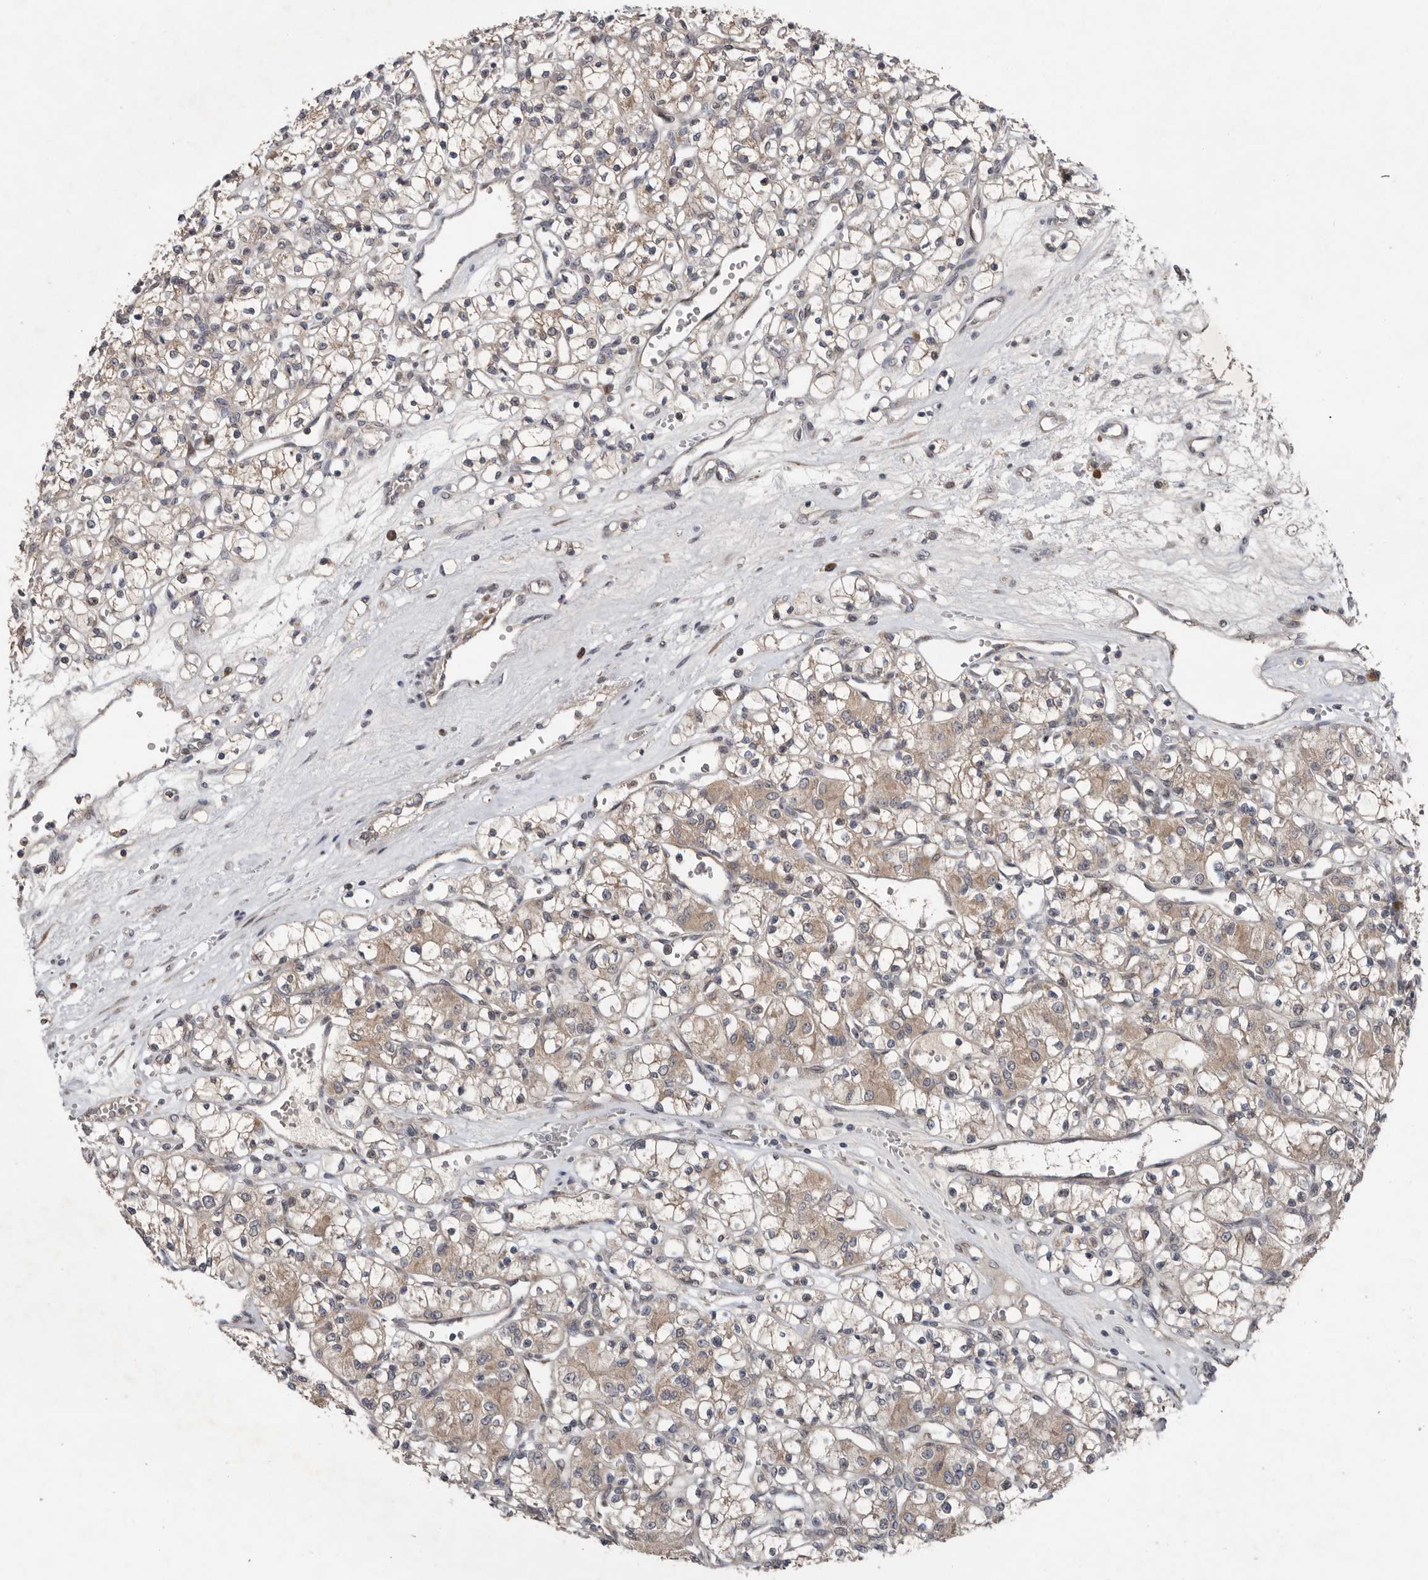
{"staining": {"intensity": "weak", "quantity": "25%-75%", "location": "cytoplasmic/membranous"}, "tissue": "renal cancer", "cell_type": "Tumor cells", "image_type": "cancer", "snomed": [{"axis": "morphology", "description": "Adenocarcinoma, NOS"}, {"axis": "topography", "description": "Kidney"}], "caption": "IHC image of human renal cancer (adenocarcinoma) stained for a protein (brown), which demonstrates low levels of weak cytoplasmic/membranous staining in approximately 25%-75% of tumor cells.", "gene": "CHML", "patient": {"sex": "female", "age": 59}}